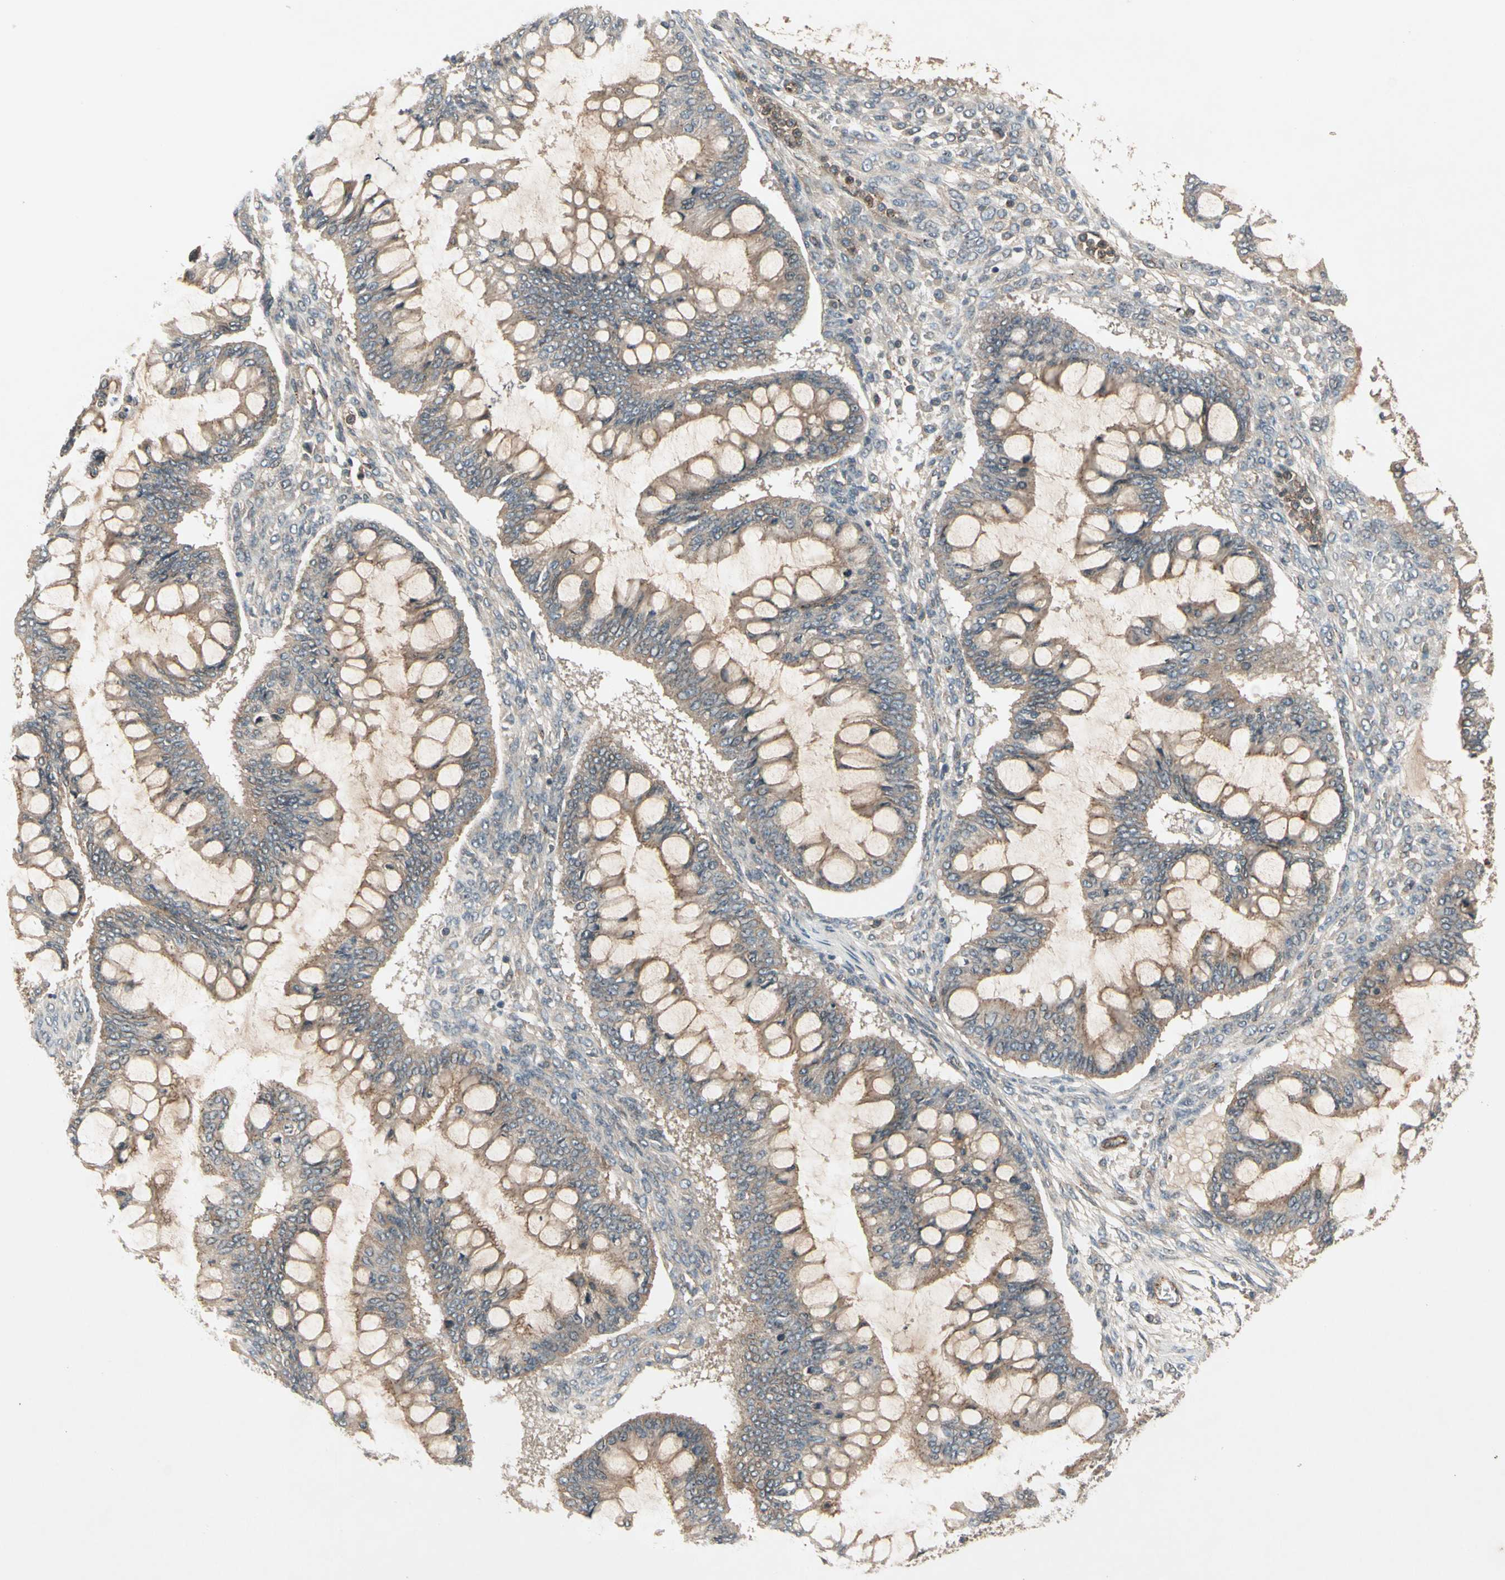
{"staining": {"intensity": "moderate", "quantity": ">75%", "location": "cytoplasmic/membranous"}, "tissue": "ovarian cancer", "cell_type": "Tumor cells", "image_type": "cancer", "snomed": [{"axis": "morphology", "description": "Cystadenocarcinoma, mucinous, NOS"}, {"axis": "topography", "description": "Ovary"}], "caption": "Protein positivity by immunohistochemistry (IHC) exhibits moderate cytoplasmic/membranous positivity in approximately >75% of tumor cells in mucinous cystadenocarcinoma (ovarian).", "gene": "FLOT1", "patient": {"sex": "female", "age": 73}}